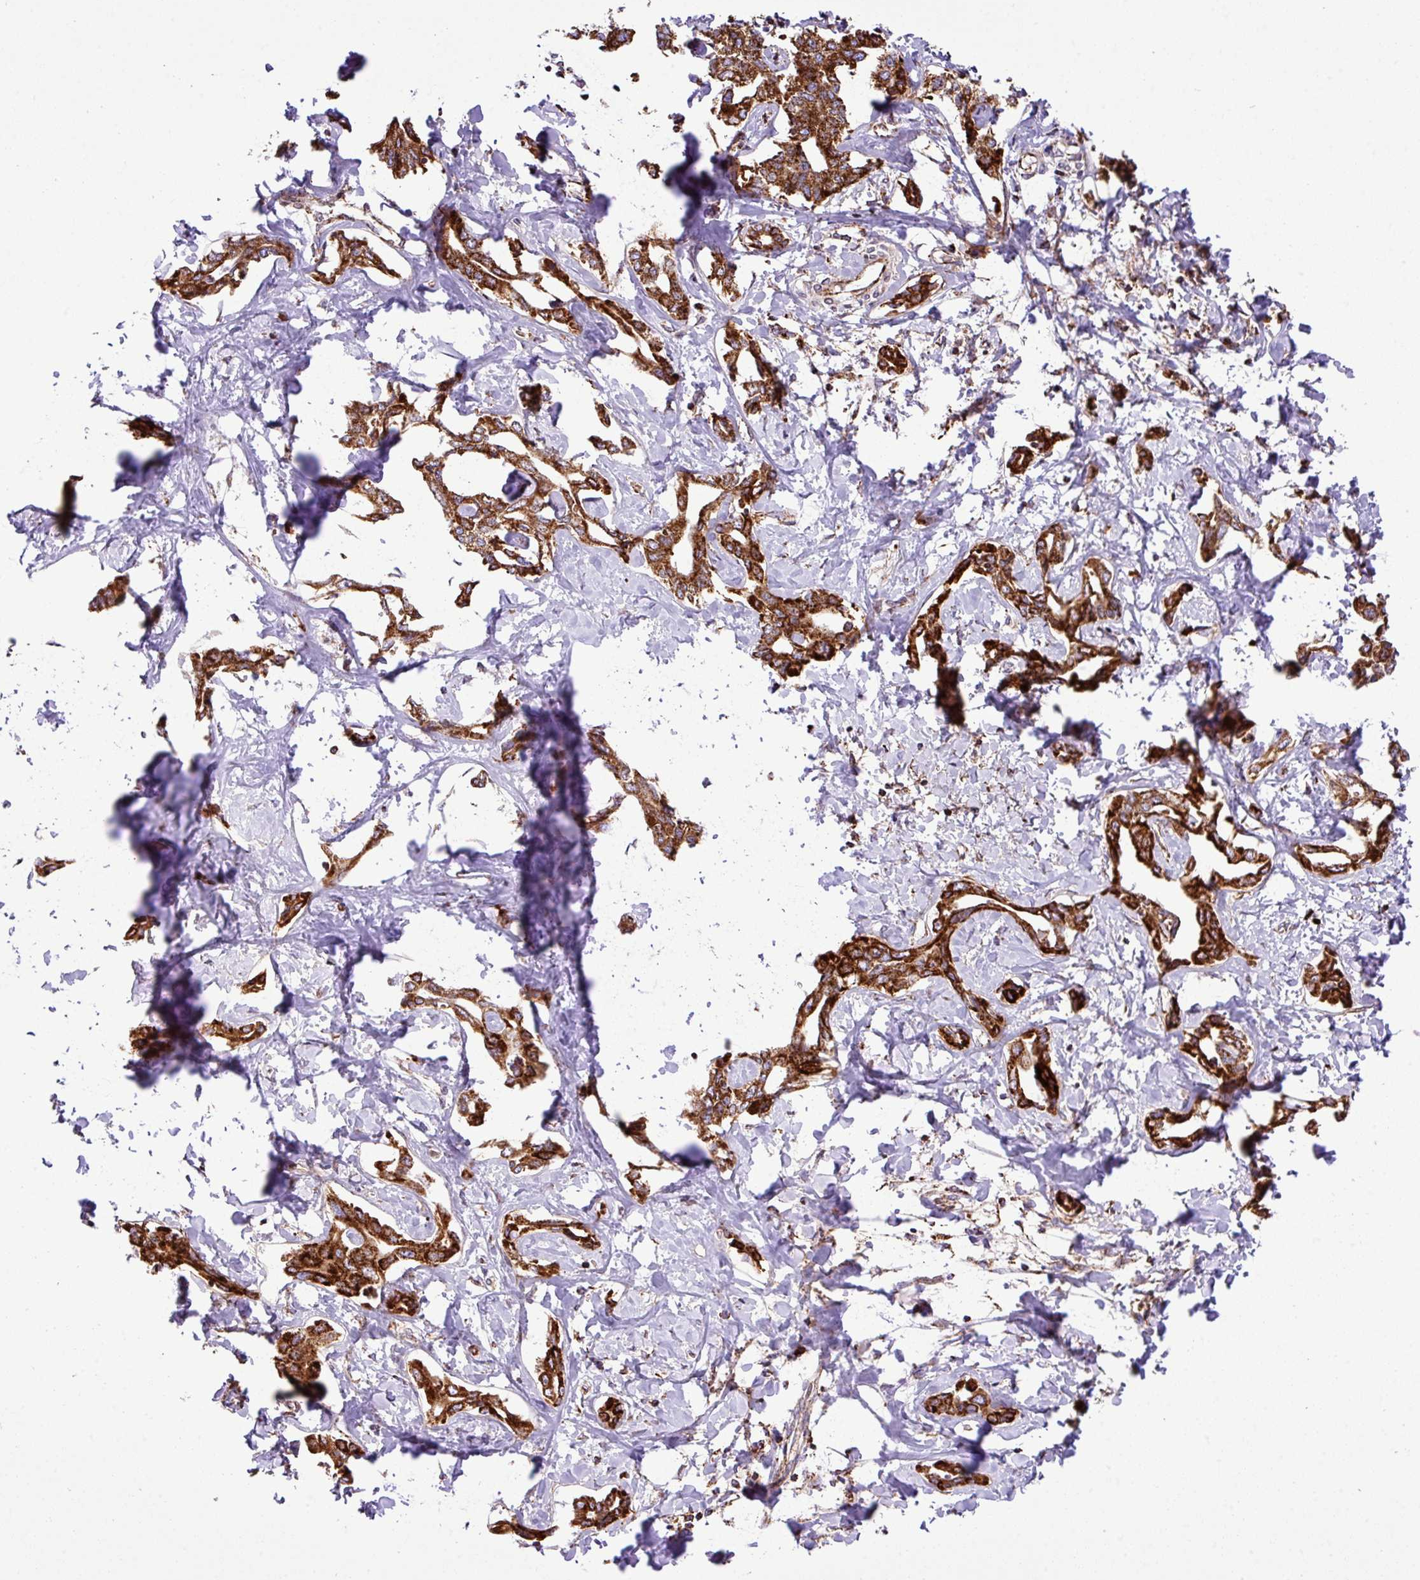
{"staining": {"intensity": "strong", "quantity": ">75%", "location": "cytoplasmic/membranous"}, "tissue": "liver cancer", "cell_type": "Tumor cells", "image_type": "cancer", "snomed": [{"axis": "morphology", "description": "Cholangiocarcinoma"}, {"axis": "topography", "description": "Liver"}], "caption": "The photomicrograph displays staining of liver cancer (cholangiocarcinoma), revealing strong cytoplasmic/membranous protein expression (brown color) within tumor cells. (Stains: DAB (3,3'-diaminobenzidine) in brown, nuclei in blue, Microscopy: brightfield microscopy at high magnification).", "gene": "ZNF569", "patient": {"sex": "male", "age": 59}}